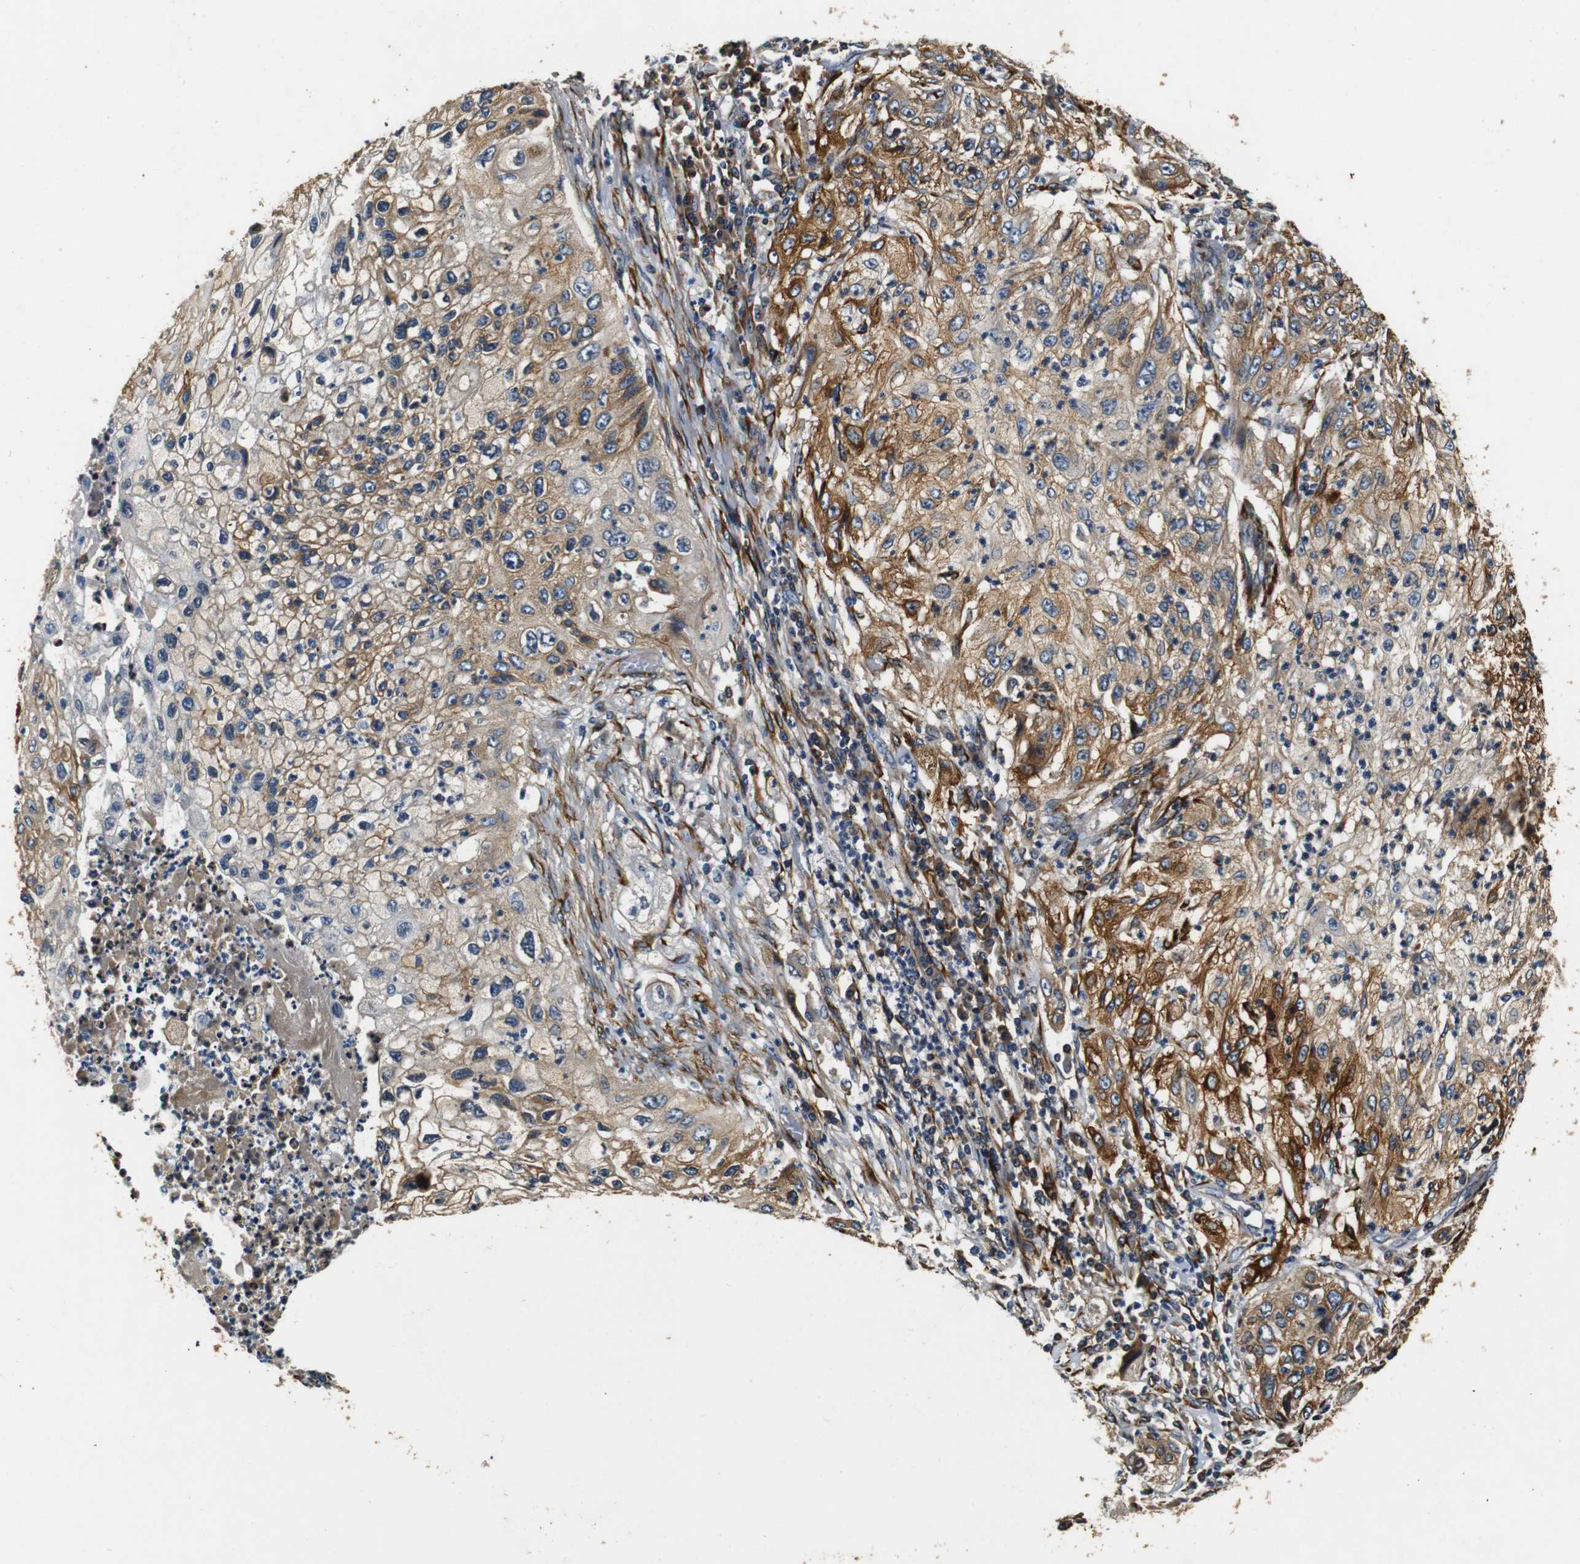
{"staining": {"intensity": "moderate", "quantity": ">75%", "location": "cytoplasmic/membranous"}, "tissue": "lung cancer", "cell_type": "Tumor cells", "image_type": "cancer", "snomed": [{"axis": "morphology", "description": "Inflammation, NOS"}, {"axis": "morphology", "description": "Squamous cell carcinoma, NOS"}, {"axis": "topography", "description": "Lymph node"}, {"axis": "topography", "description": "Soft tissue"}, {"axis": "topography", "description": "Lung"}], "caption": "Lung cancer (squamous cell carcinoma) stained with a brown dye shows moderate cytoplasmic/membranous positive staining in about >75% of tumor cells.", "gene": "COL1A1", "patient": {"sex": "male", "age": 66}}